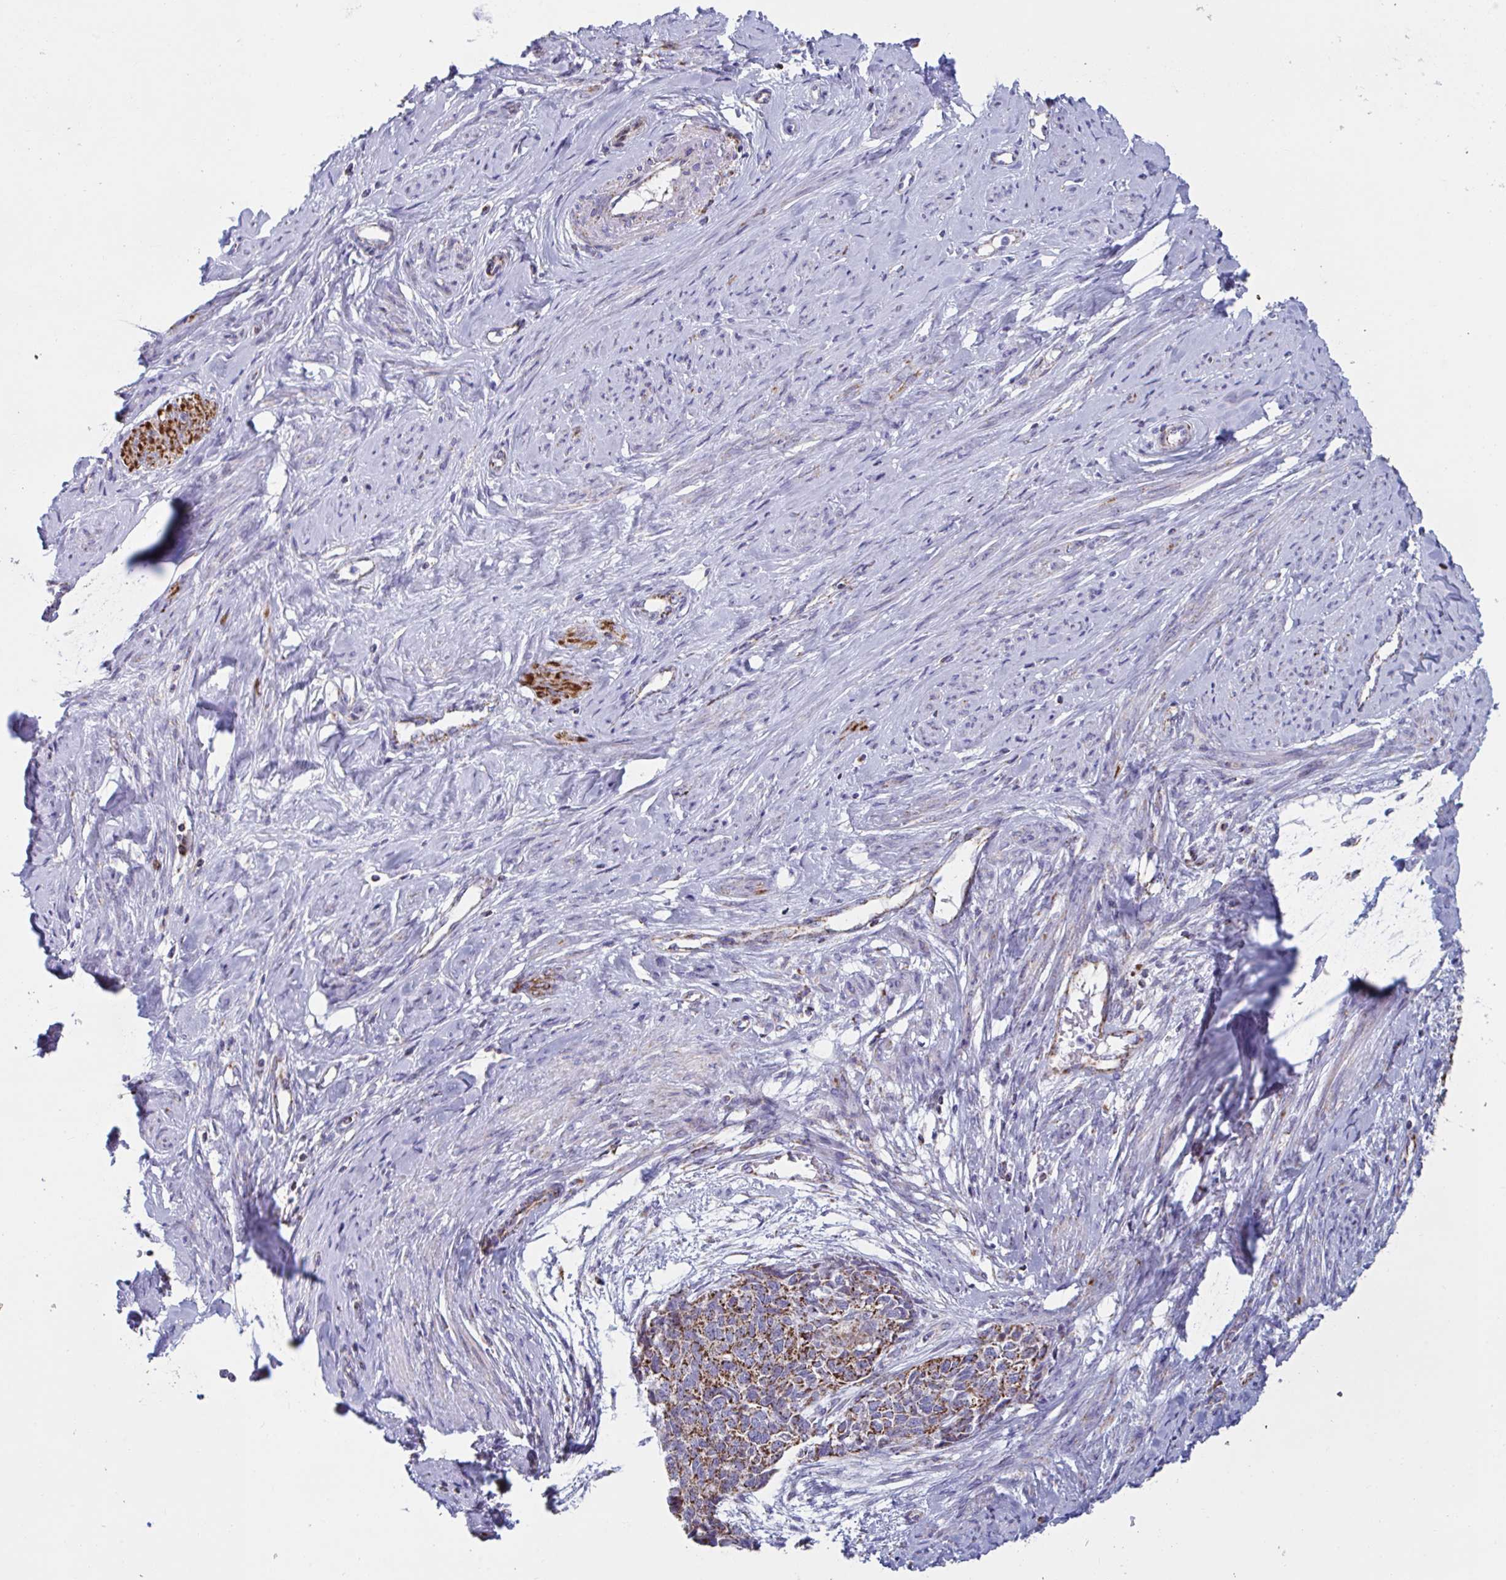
{"staining": {"intensity": "strong", "quantity": "25%-75%", "location": "cytoplasmic/membranous"}, "tissue": "cervical cancer", "cell_type": "Tumor cells", "image_type": "cancer", "snomed": [{"axis": "morphology", "description": "Squamous cell carcinoma, NOS"}, {"axis": "topography", "description": "Cervix"}], "caption": "This image shows squamous cell carcinoma (cervical) stained with IHC to label a protein in brown. The cytoplasmic/membranous of tumor cells show strong positivity for the protein. Nuclei are counter-stained blue.", "gene": "BCAT2", "patient": {"sex": "female", "age": 63}}